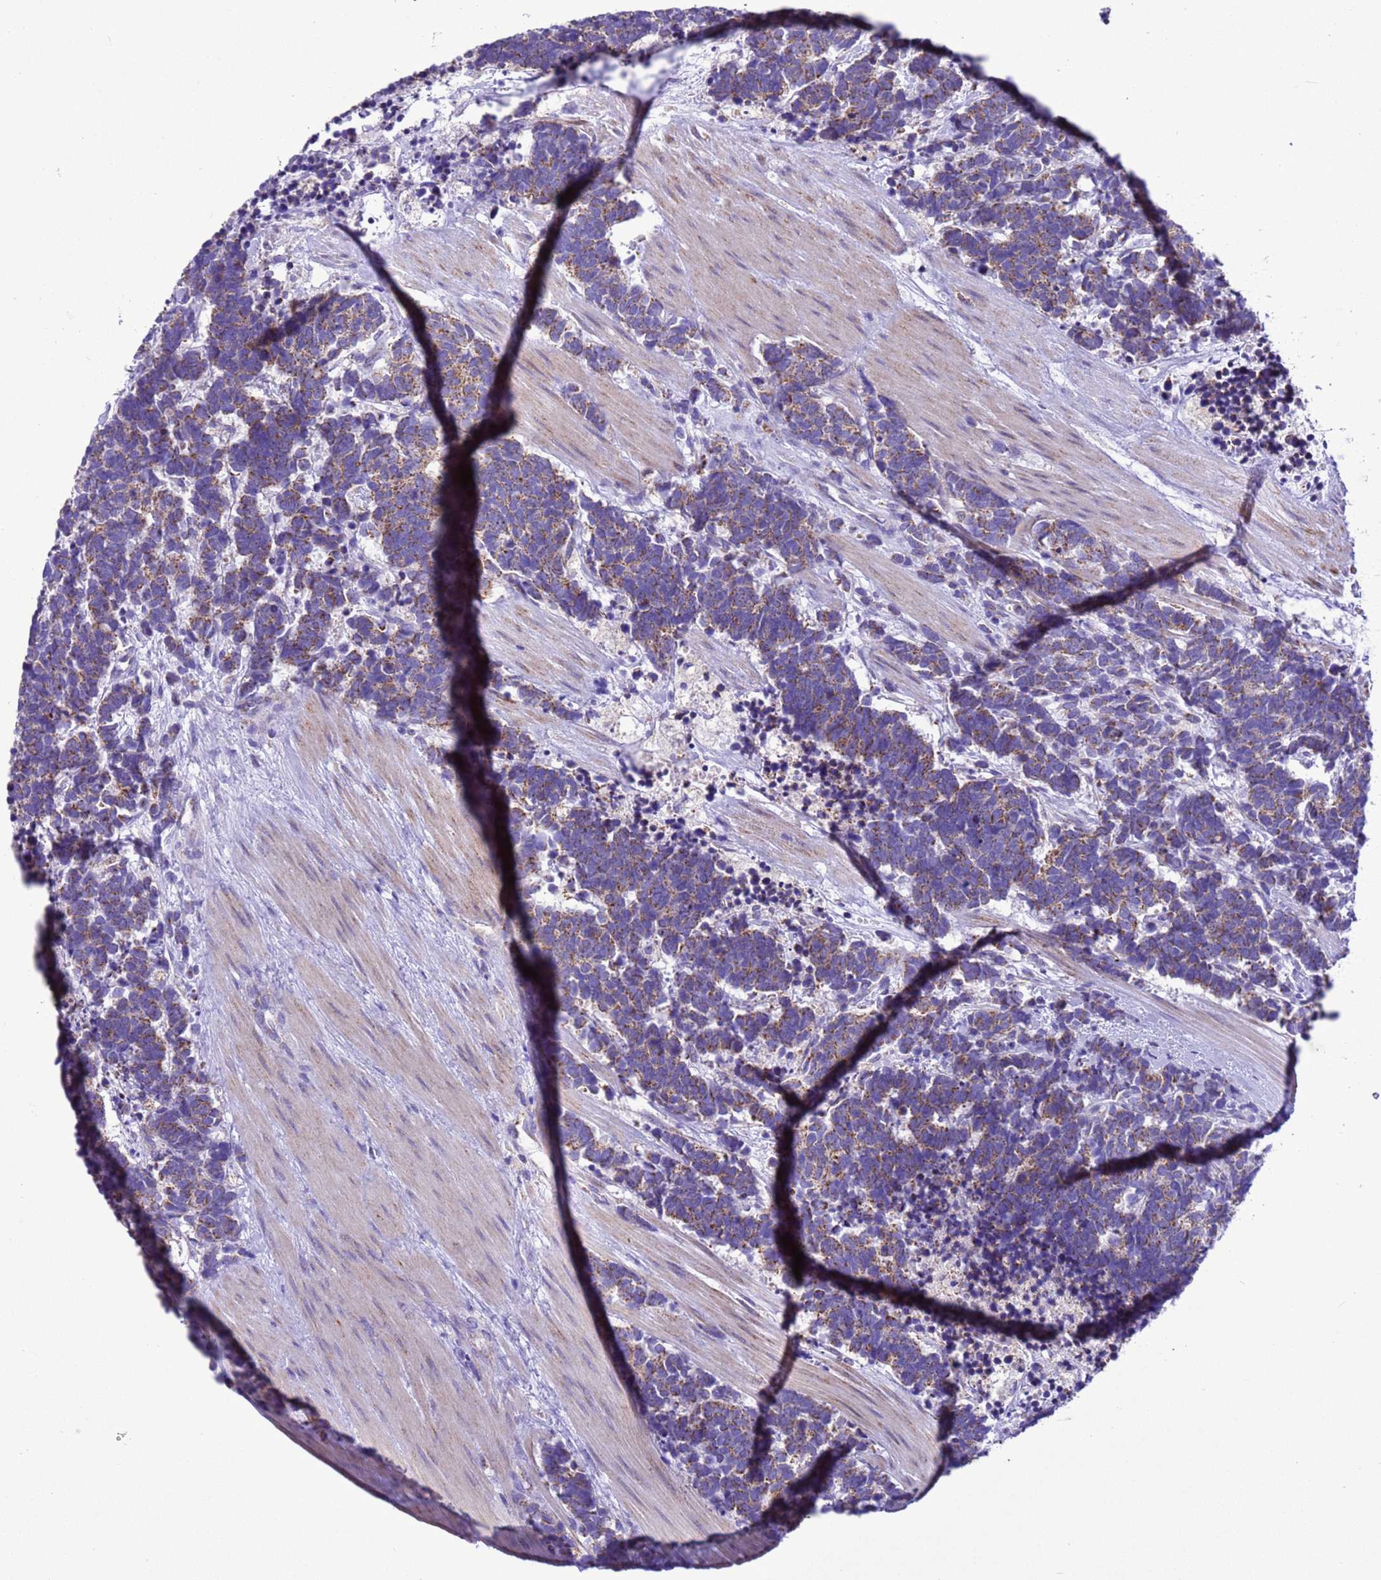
{"staining": {"intensity": "weak", "quantity": "25%-75%", "location": "cytoplasmic/membranous"}, "tissue": "carcinoid", "cell_type": "Tumor cells", "image_type": "cancer", "snomed": [{"axis": "morphology", "description": "Carcinoma, NOS"}, {"axis": "morphology", "description": "Carcinoid, malignant, NOS"}, {"axis": "topography", "description": "Prostate"}], "caption": "IHC image of neoplastic tissue: human carcinoid stained using immunohistochemistry shows low levels of weak protein expression localized specifically in the cytoplasmic/membranous of tumor cells, appearing as a cytoplasmic/membranous brown color.", "gene": "CCDC191", "patient": {"sex": "male", "age": 57}}